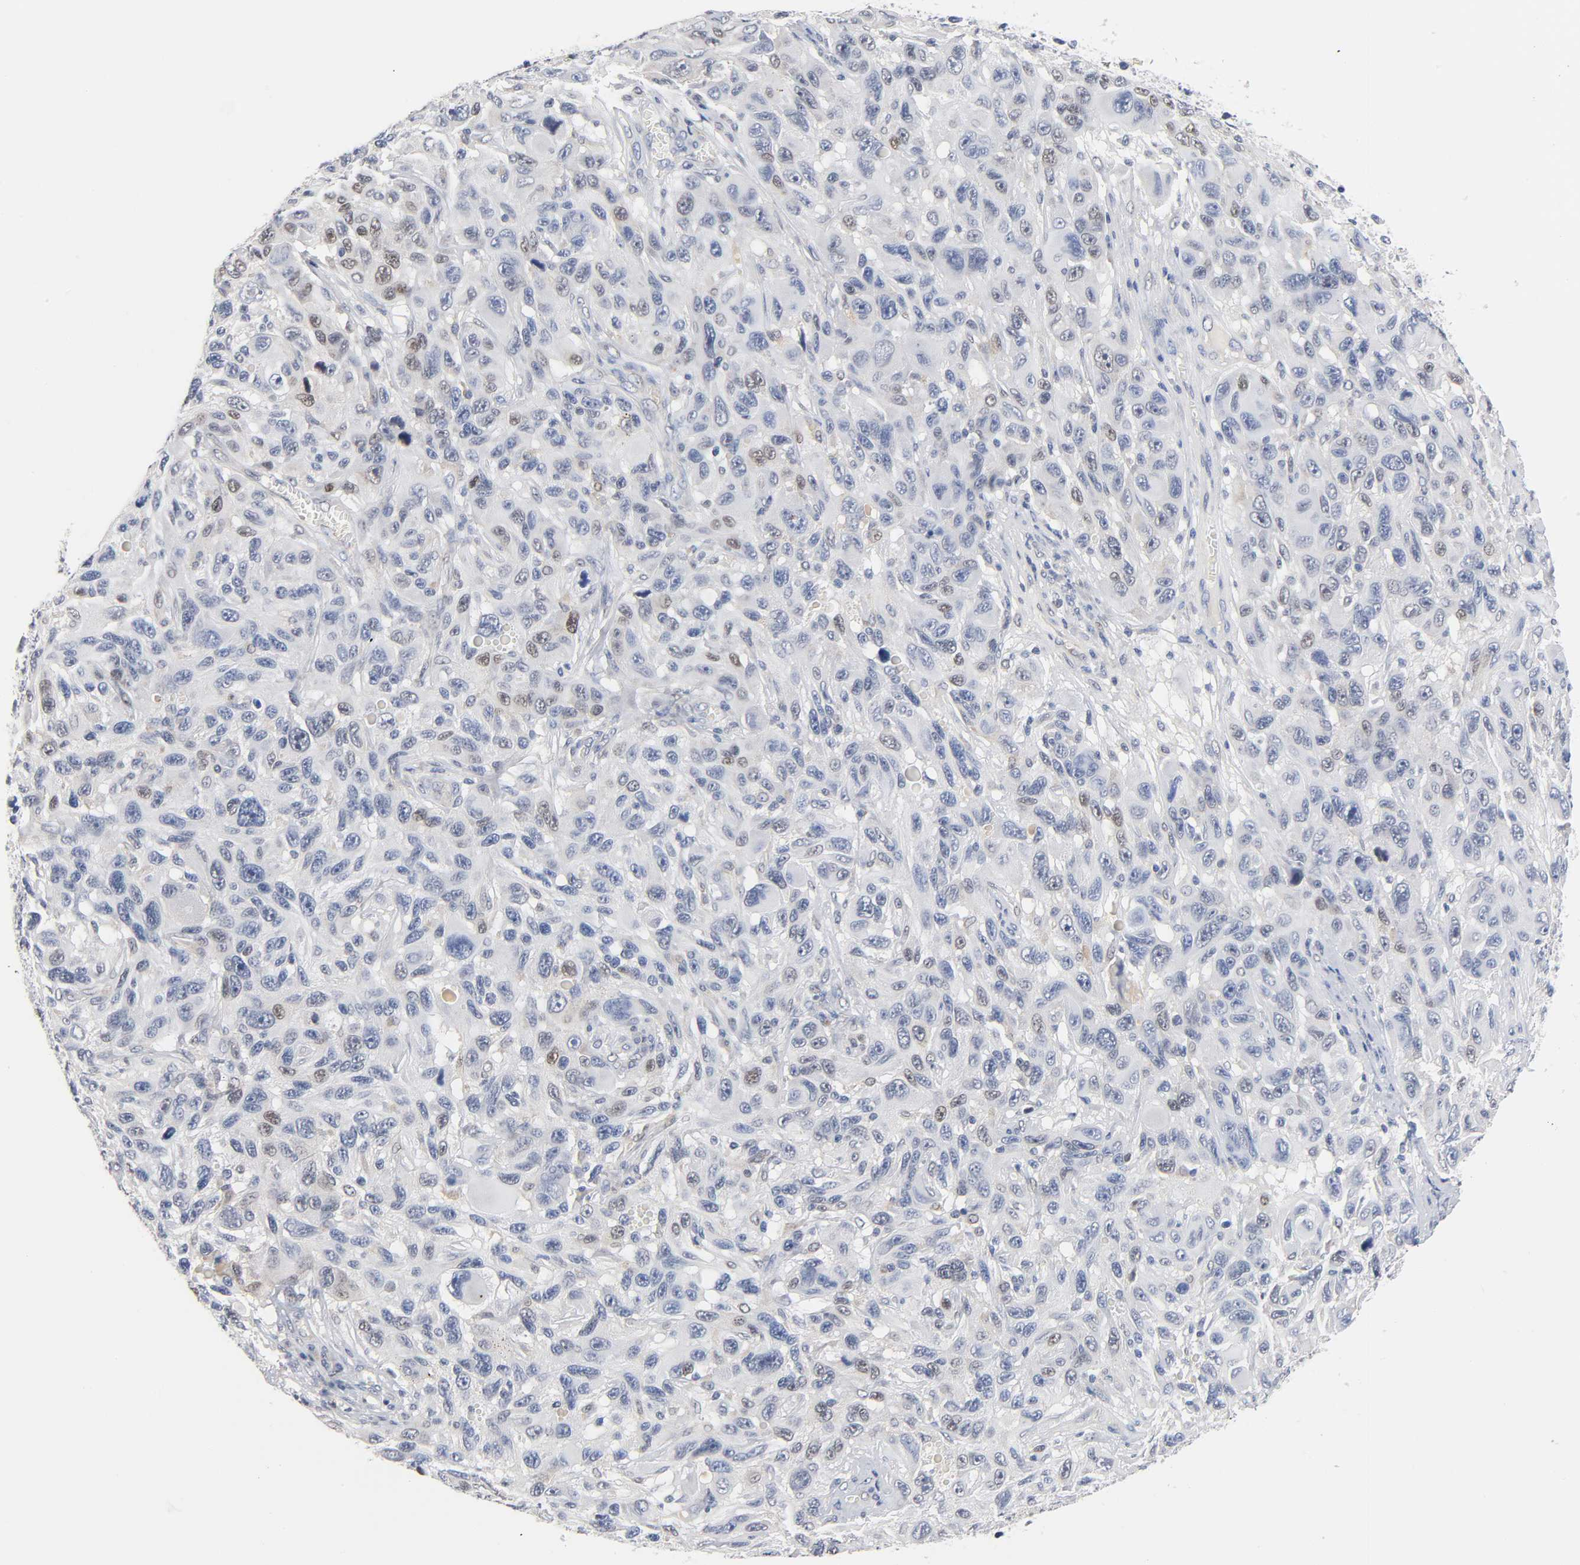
{"staining": {"intensity": "weak", "quantity": "<25%", "location": "nuclear"}, "tissue": "melanoma", "cell_type": "Tumor cells", "image_type": "cancer", "snomed": [{"axis": "morphology", "description": "Malignant melanoma, NOS"}, {"axis": "topography", "description": "Skin"}], "caption": "Melanoma was stained to show a protein in brown. There is no significant staining in tumor cells. (DAB (3,3'-diaminobenzidine) immunohistochemistry, high magnification).", "gene": "NFATC1", "patient": {"sex": "male", "age": 53}}